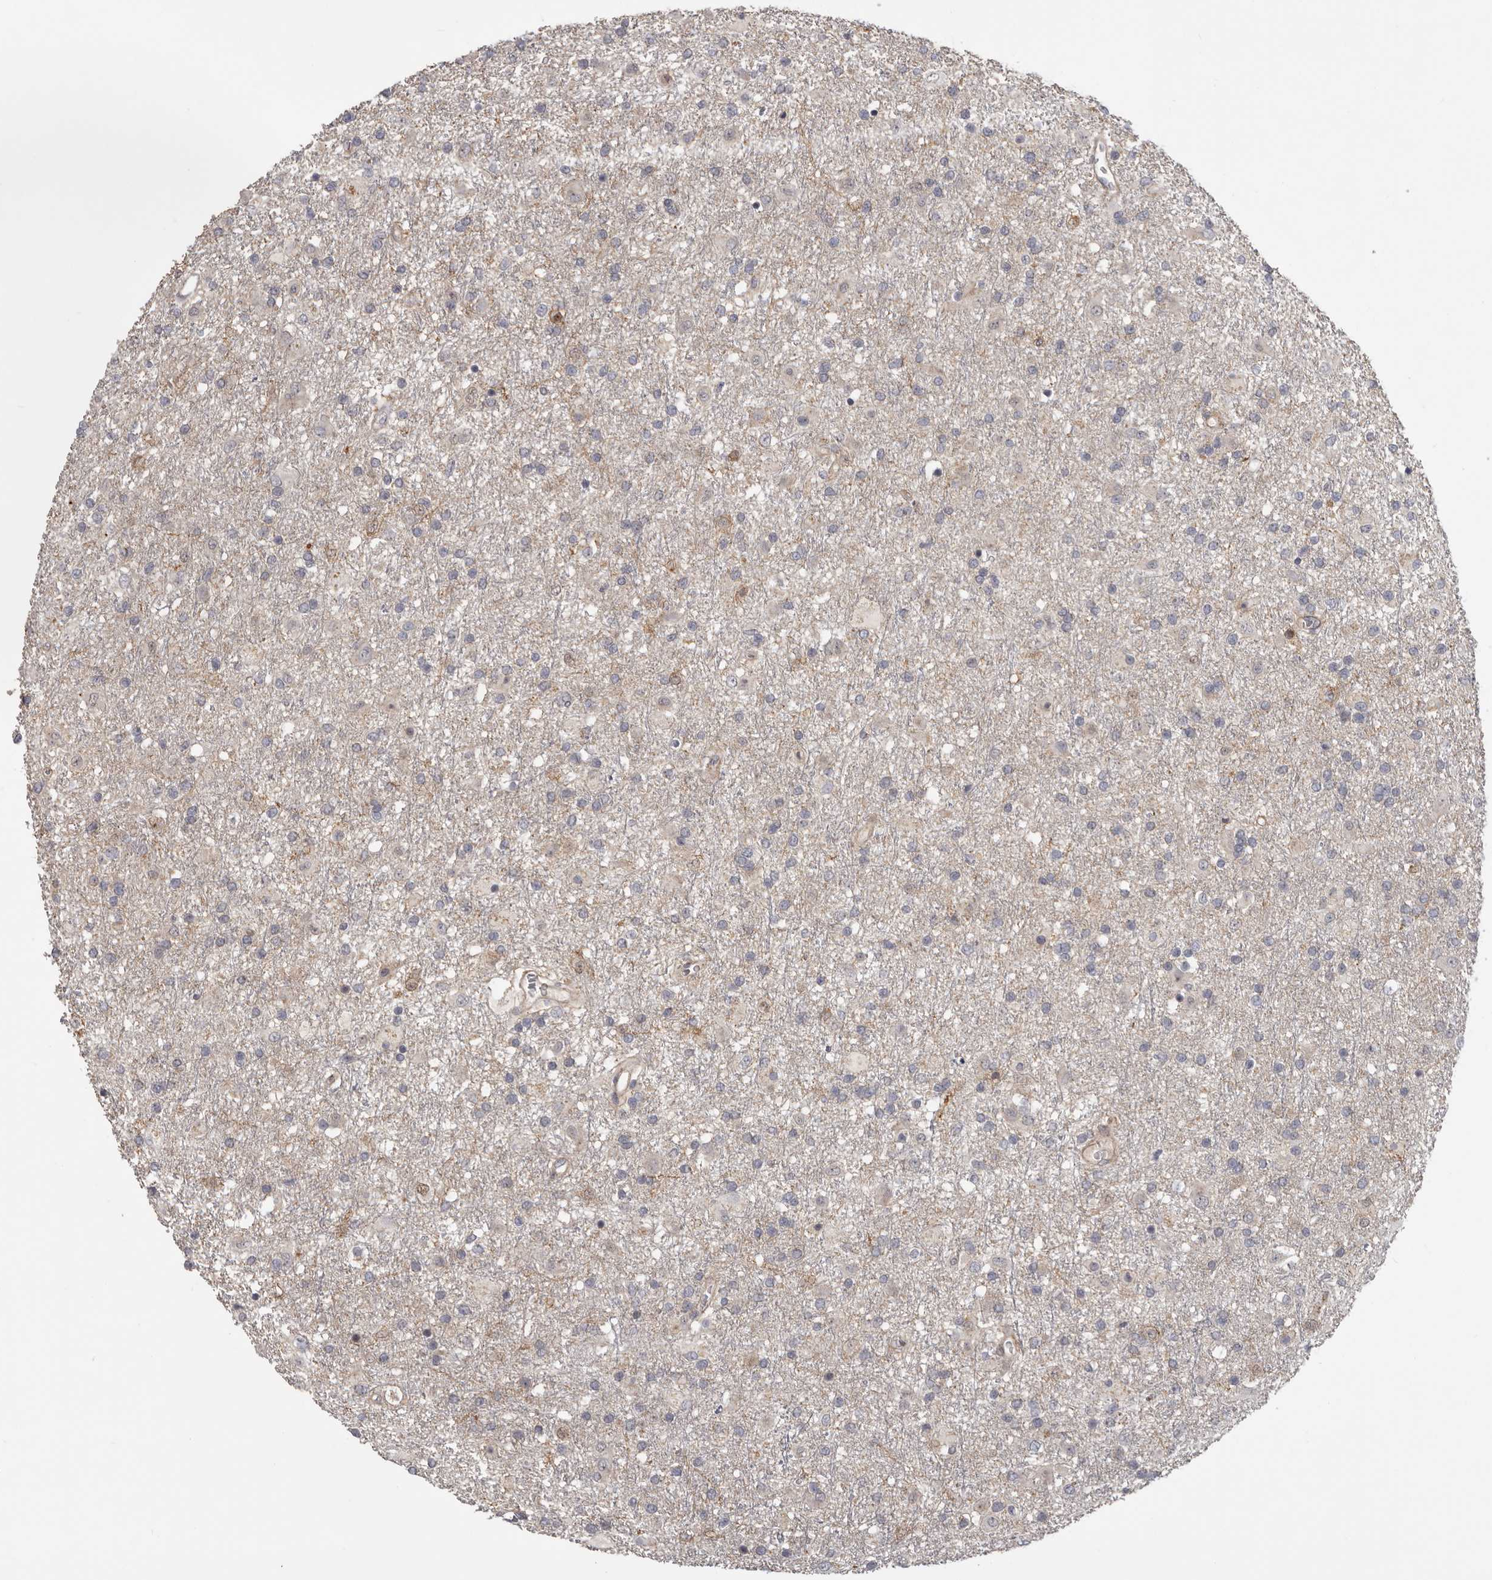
{"staining": {"intensity": "negative", "quantity": "none", "location": "none"}, "tissue": "glioma", "cell_type": "Tumor cells", "image_type": "cancer", "snomed": [{"axis": "morphology", "description": "Glioma, malignant, Low grade"}, {"axis": "topography", "description": "Brain"}], "caption": "This histopathology image is of glioma stained with immunohistochemistry to label a protein in brown with the nuclei are counter-stained blue. There is no positivity in tumor cells.", "gene": "CDCA8", "patient": {"sex": "male", "age": 65}}